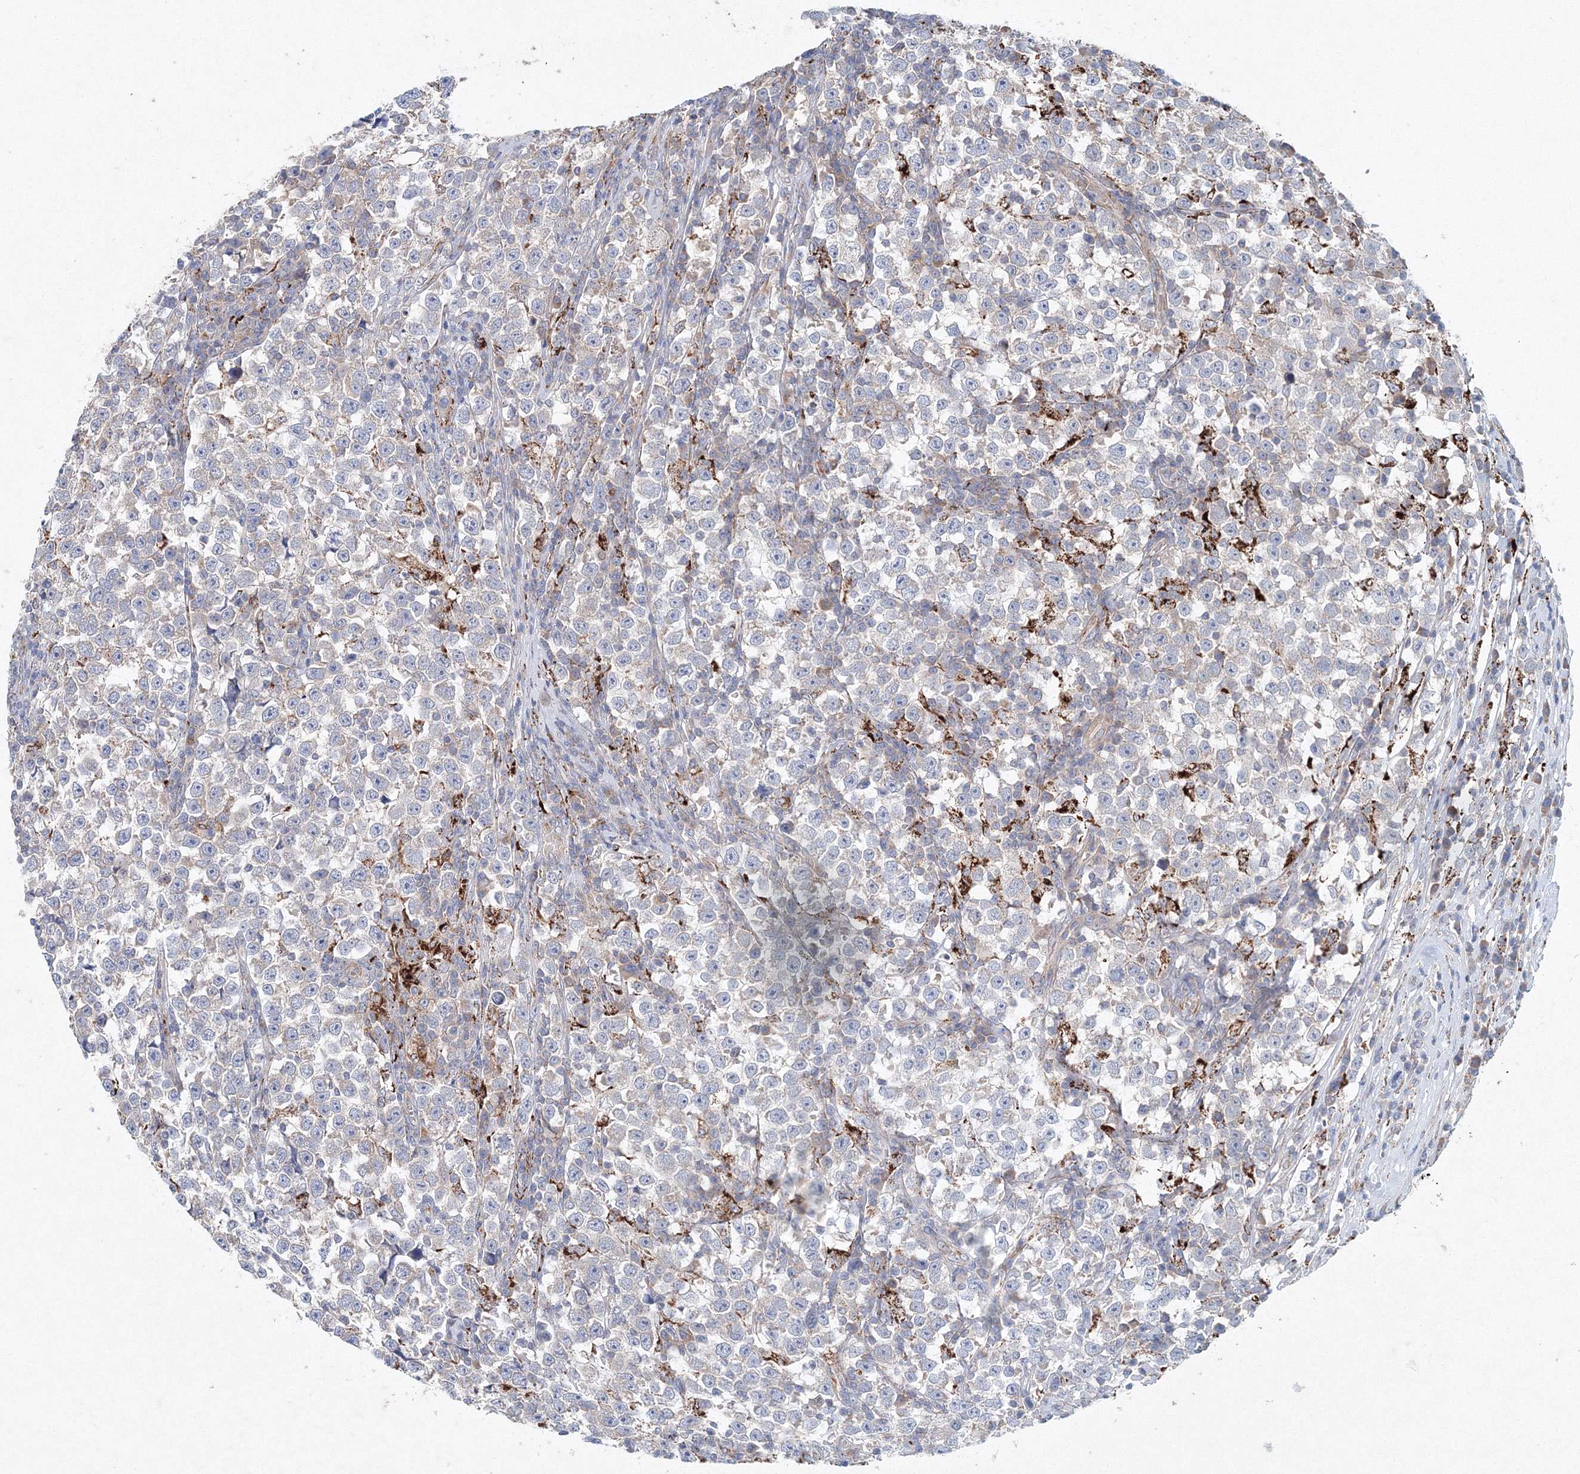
{"staining": {"intensity": "negative", "quantity": "none", "location": "none"}, "tissue": "testis cancer", "cell_type": "Tumor cells", "image_type": "cancer", "snomed": [{"axis": "morphology", "description": "Normal tissue, NOS"}, {"axis": "morphology", "description": "Seminoma, NOS"}, {"axis": "topography", "description": "Testis"}], "caption": "High magnification brightfield microscopy of testis cancer (seminoma) stained with DAB (brown) and counterstained with hematoxylin (blue): tumor cells show no significant positivity.", "gene": "WDR49", "patient": {"sex": "male", "age": 43}}